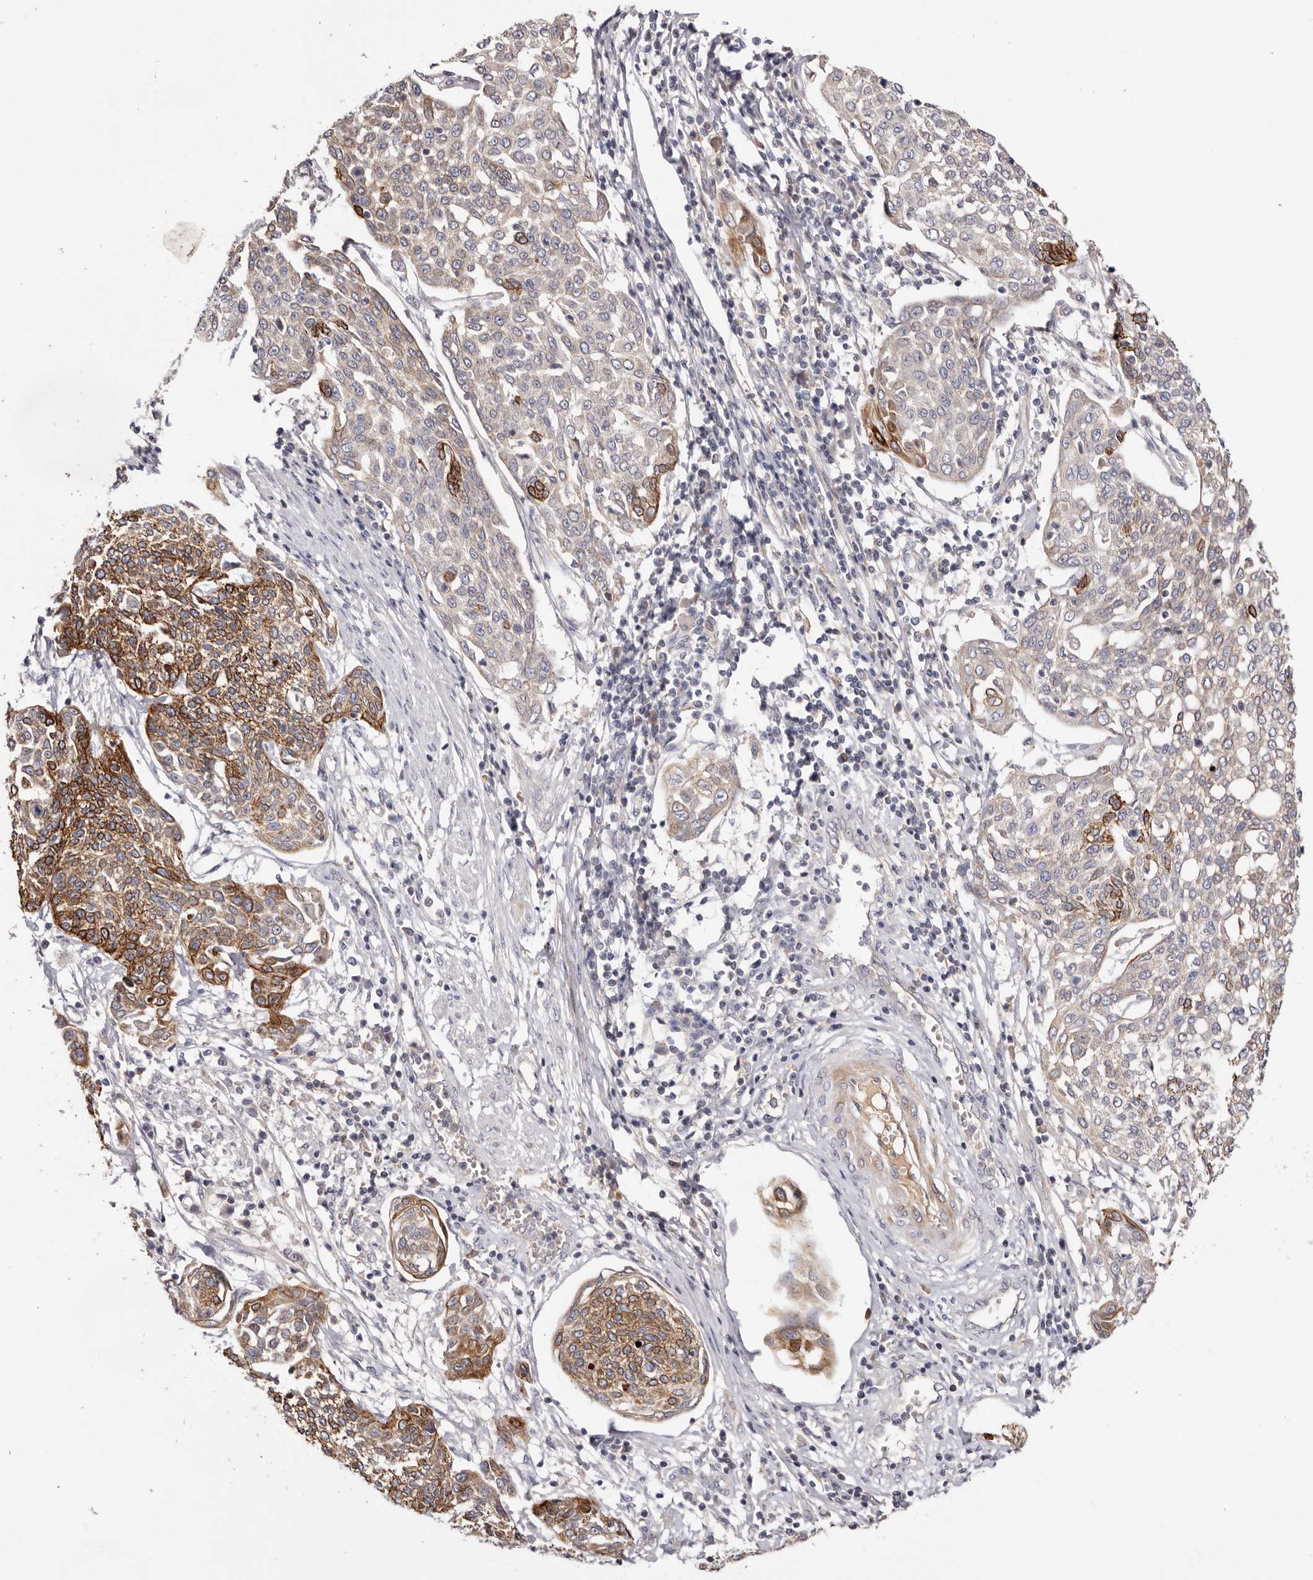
{"staining": {"intensity": "moderate", "quantity": ">75%", "location": "cytoplasmic/membranous"}, "tissue": "cervical cancer", "cell_type": "Tumor cells", "image_type": "cancer", "snomed": [{"axis": "morphology", "description": "Squamous cell carcinoma, NOS"}, {"axis": "topography", "description": "Cervix"}], "caption": "A histopathology image showing moderate cytoplasmic/membranous positivity in approximately >75% of tumor cells in squamous cell carcinoma (cervical), as visualized by brown immunohistochemical staining.", "gene": "STK16", "patient": {"sex": "female", "age": 34}}